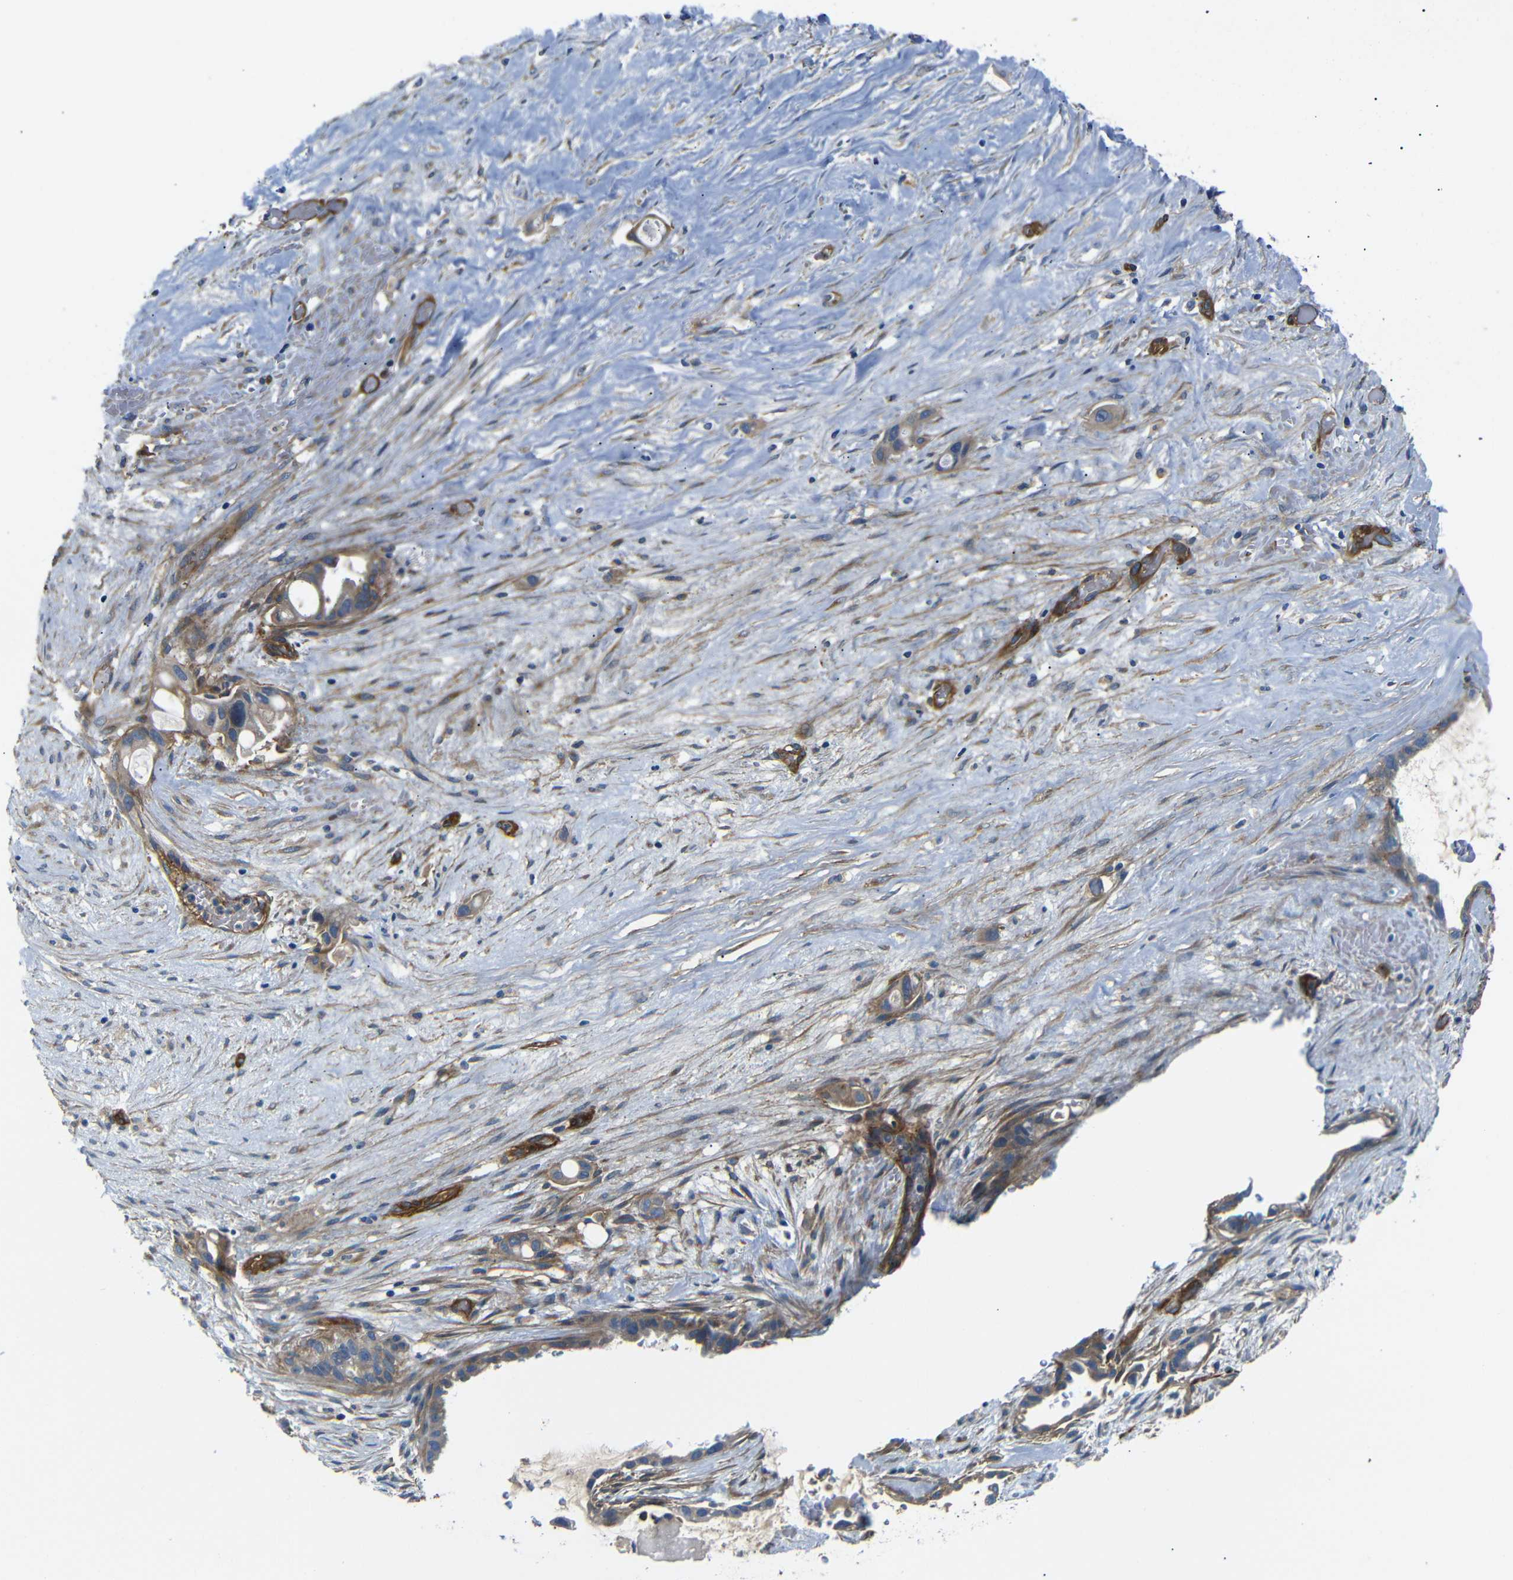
{"staining": {"intensity": "moderate", "quantity": ">75%", "location": "cytoplasmic/membranous"}, "tissue": "liver cancer", "cell_type": "Tumor cells", "image_type": "cancer", "snomed": [{"axis": "morphology", "description": "Cholangiocarcinoma"}, {"axis": "topography", "description": "Liver"}], "caption": "This image shows IHC staining of human cholangiocarcinoma (liver), with medium moderate cytoplasmic/membranous staining in about >75% of tumor cells.", "gene": "MYO1B", "patient": {"sex": "female", "age": 65}}